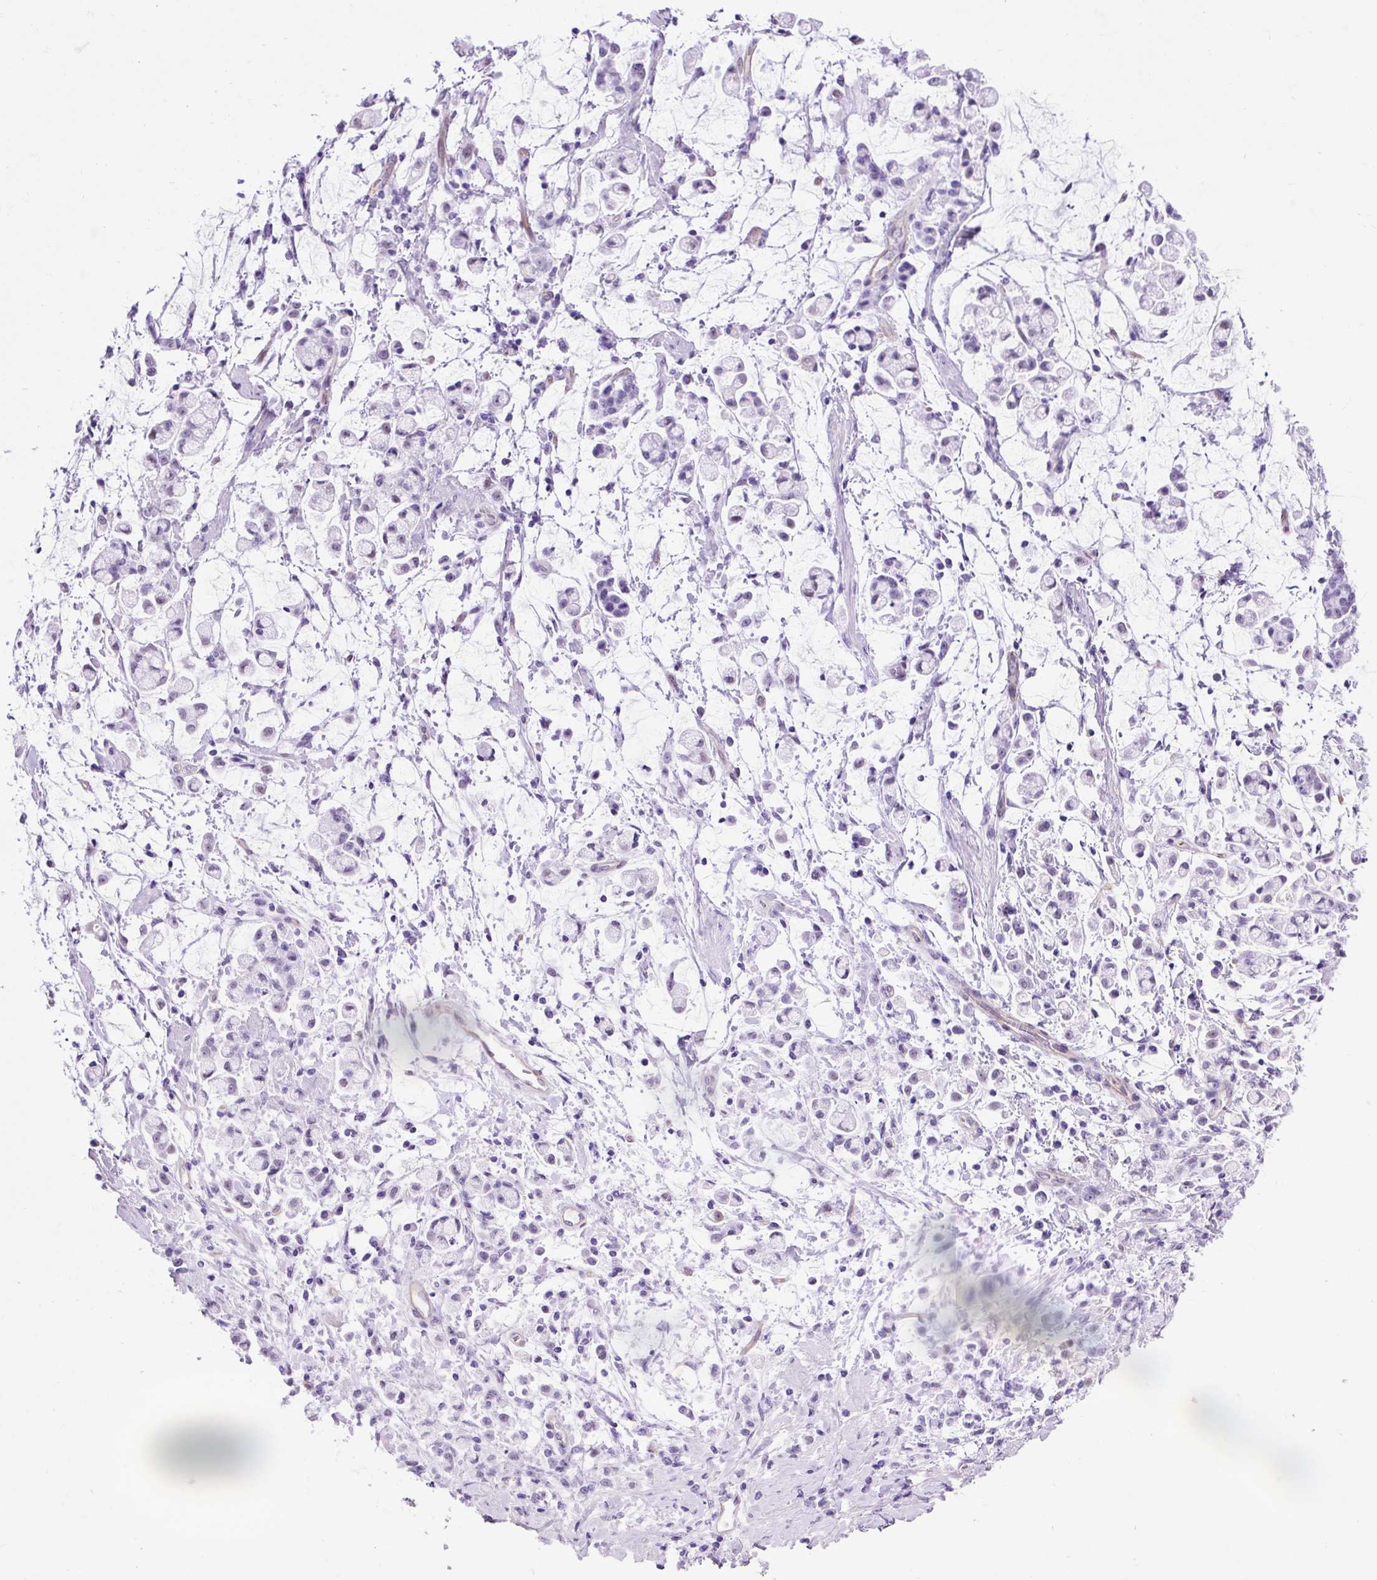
{"staining": {"intensity": "negative", "quantity": "none", "location": "none"}, "tissue": "stomach cancer", "cell_type": "Tumor cells", "image_type": "cancer", "snomed": [{"axis": "morphology", "description": "Adenocarcinoma, NOS"}, {"axis": "topography", "description": "Stomach"}], "caption": "Immunohistochemistry photomicrograph of human stomach adenocarcinoma stained for a protein (brown), which exhibits no positivity in tumor cells.", "gene": "KRT12", "patient": {"sex": "female", "age": 60}}